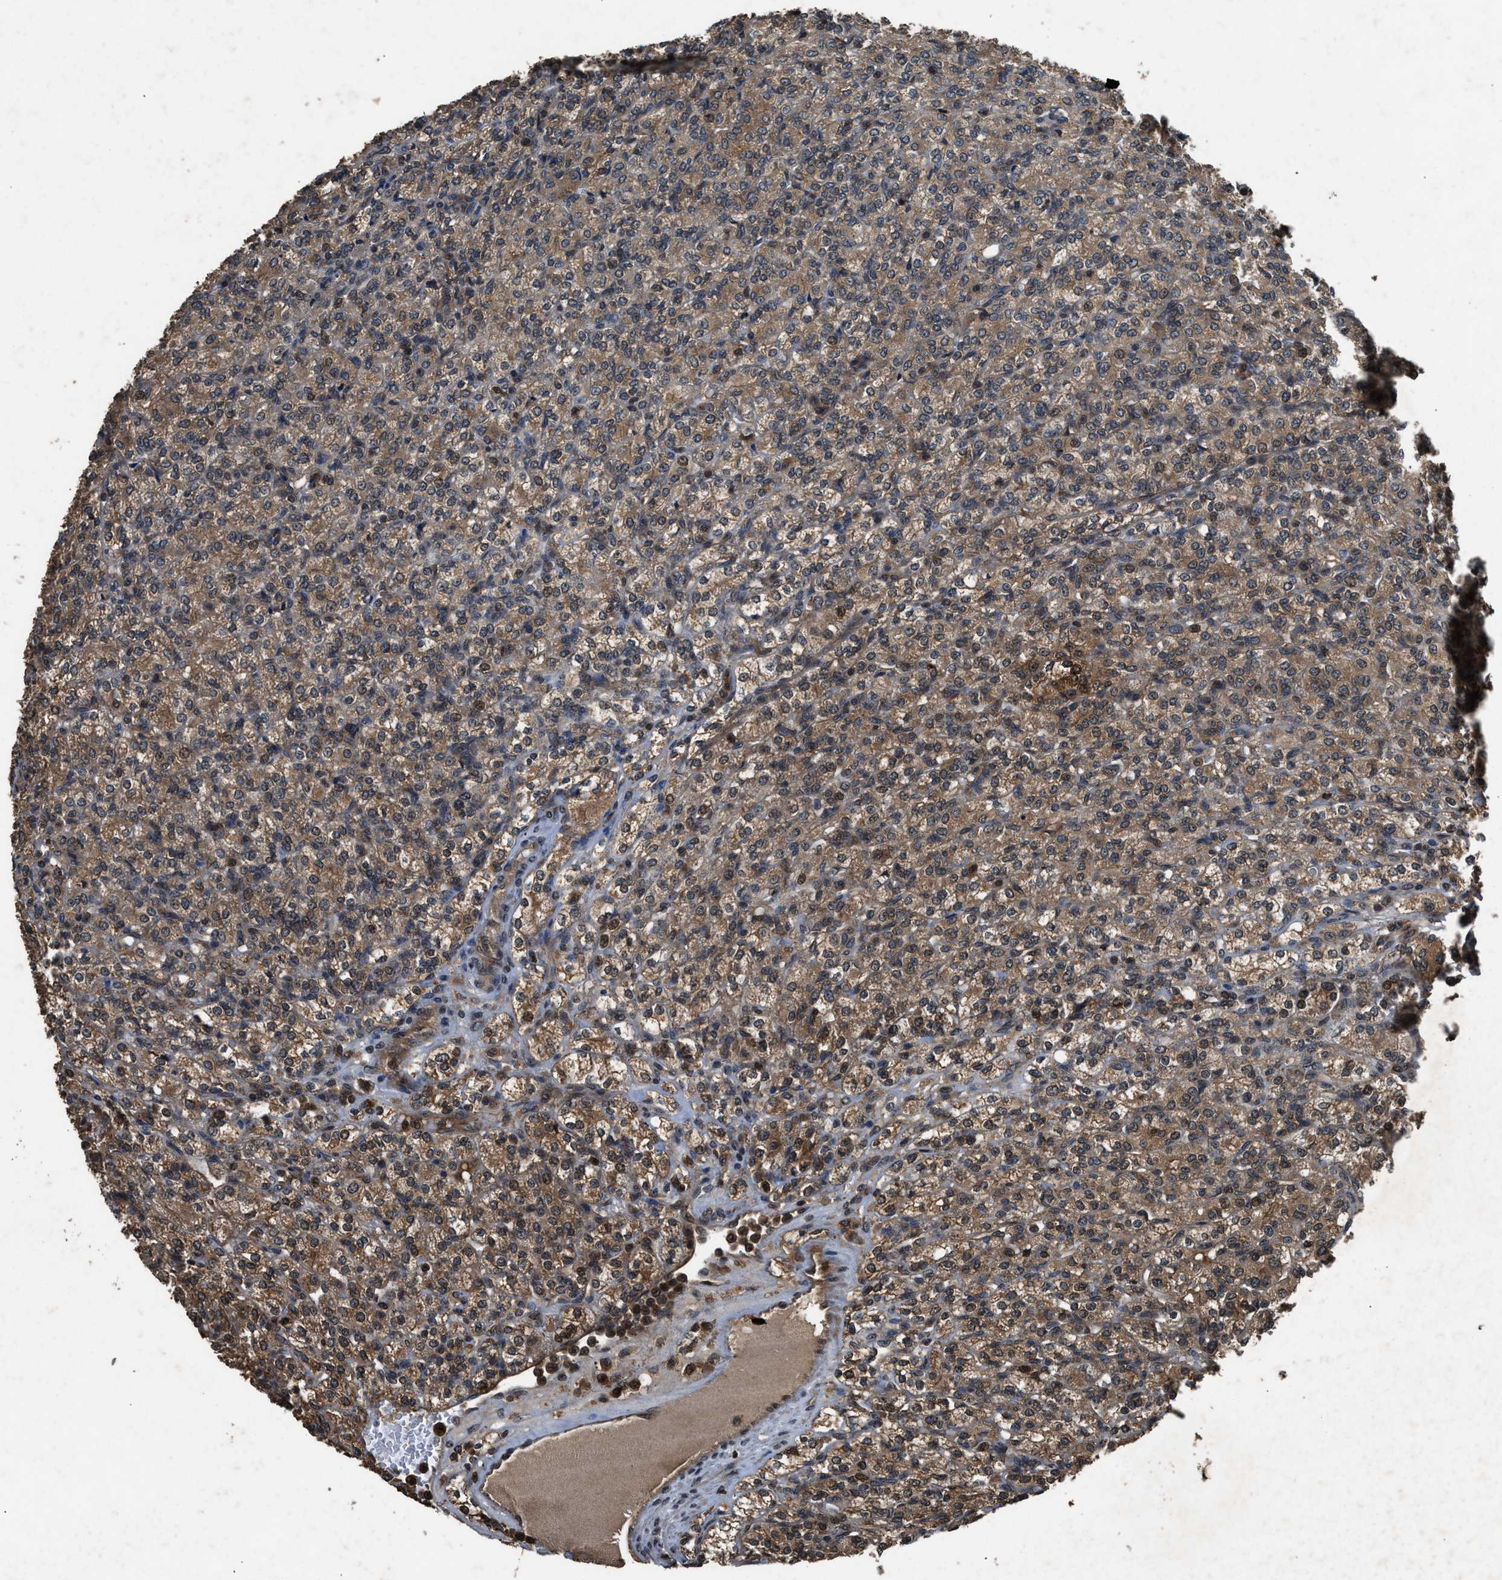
{"staining": {"intensity": "moderate", "quantity": ">75%", "location": "cytoplasmic/membranous"}, "tissue": "renal cancer", "cell_type": "Tumor cells", "image_type": "cancer", "snomed": [{"axis": "morphology", "description": "Adenocarcinoma, NOS"}, {"axis": "topography", "description": "Kidney"}], "caption": "IHC photomicrograph of neoplastic tissue: renal adenocarcinoma stained using immunohistochemistry reveals medium levels of moderate protein expression localized specifically in the cytoplasmic/membranous of tumor cells, appearing as a cytoplasmic/membranous brown color.", "gene": "RPS6KB1", "patient": {"sex": "male", "age": 77}}